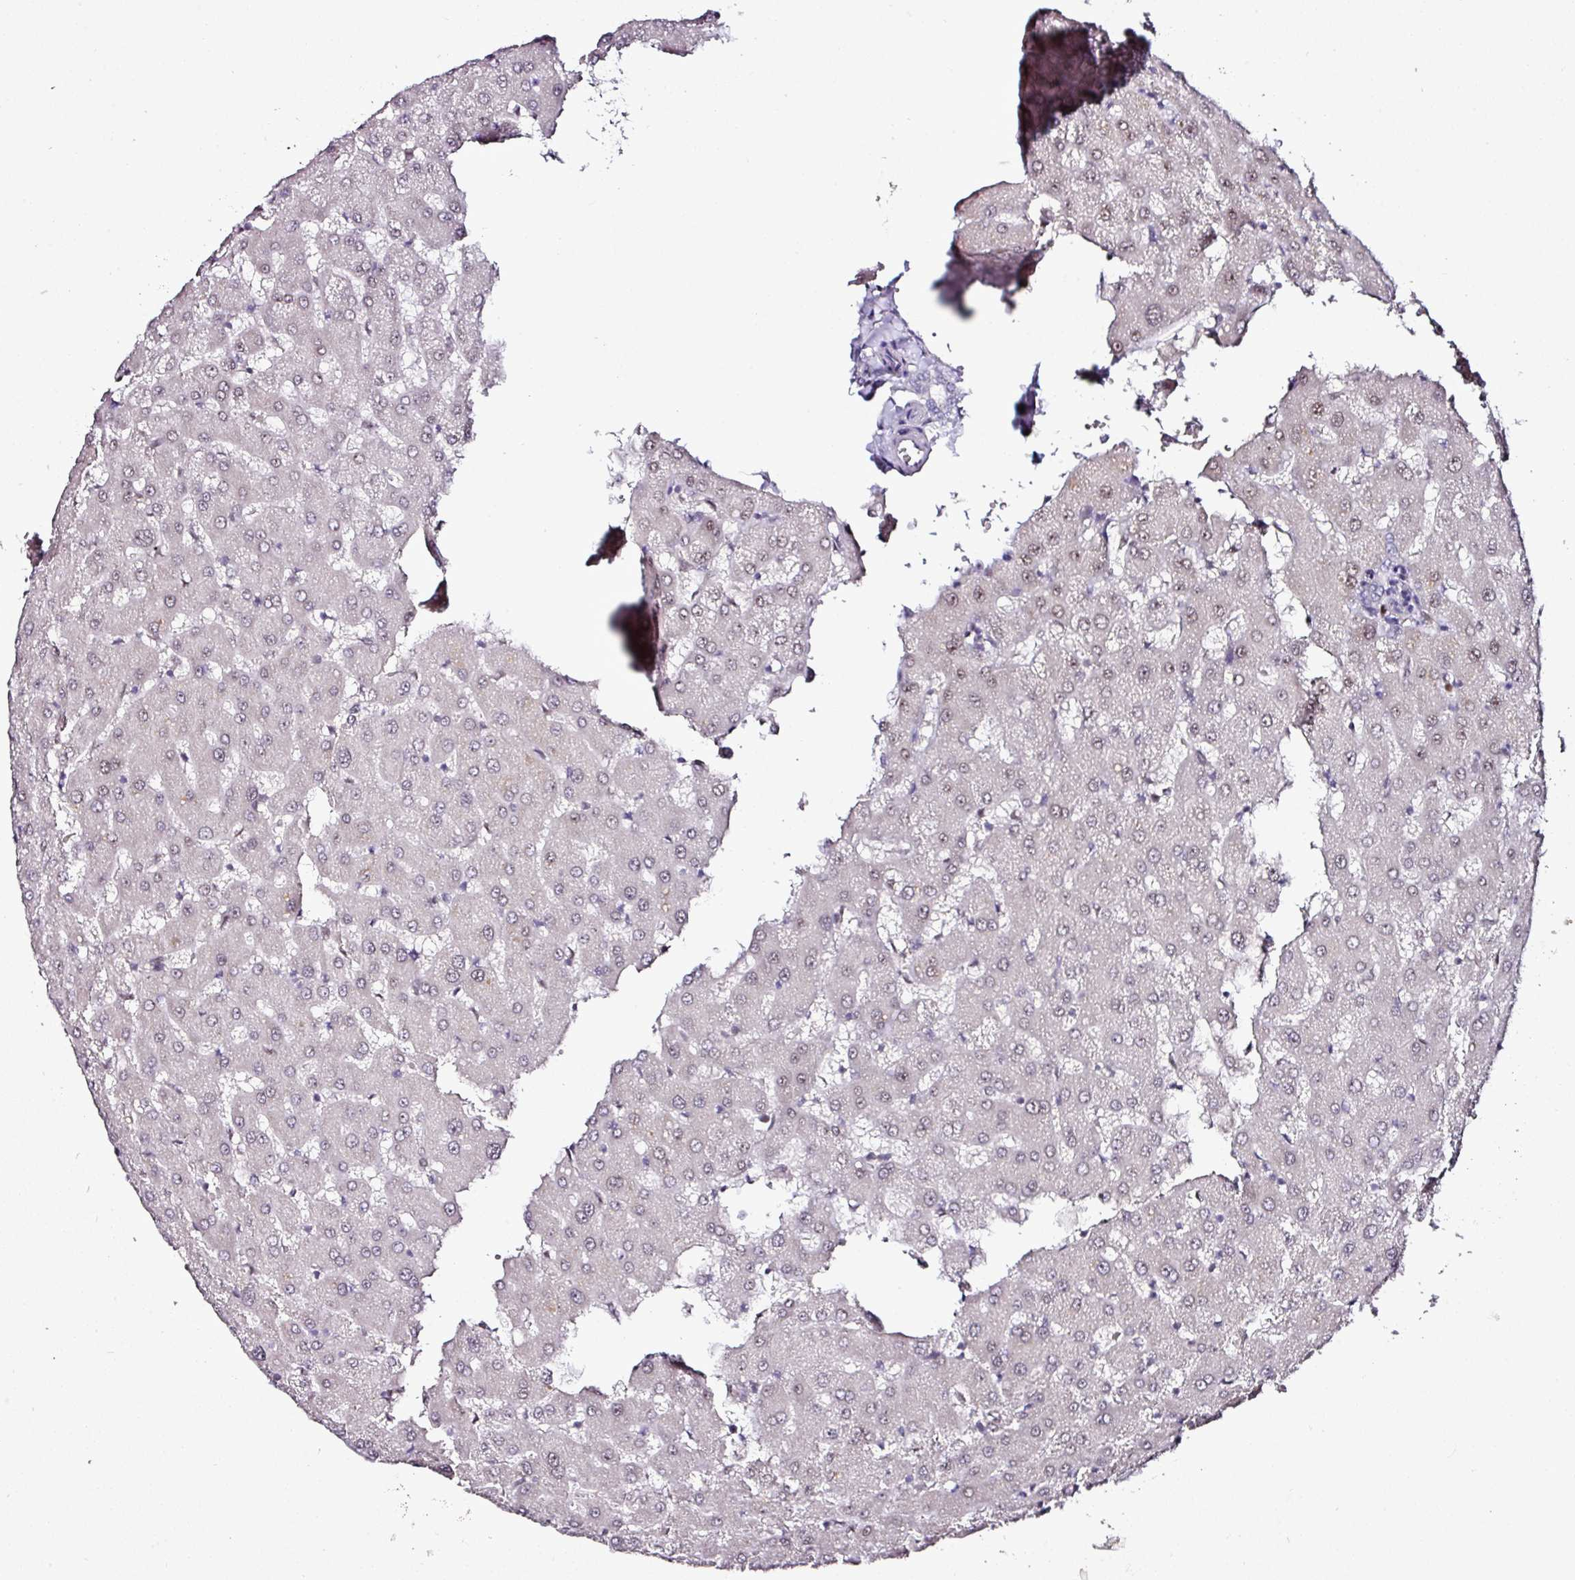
{"staining": {"intensity": "negative", "quantity": "none", "location": "none"}, "tissue": "liver", "cell_type": "Cholangiocytes", "image_type": "normal", "snomed": [{"axis": "morphology", "description": "Normal tissue, NOS"}, {"axis": "topography", "description": "Liver"}], "caption": "Immunohistochemistry micrograph of benign liver: human liver stained with DAB displays no significant protein staining in cholangiocytes.", "gene": "KLF16", "patient": {"sex": "female", "age": 63}}